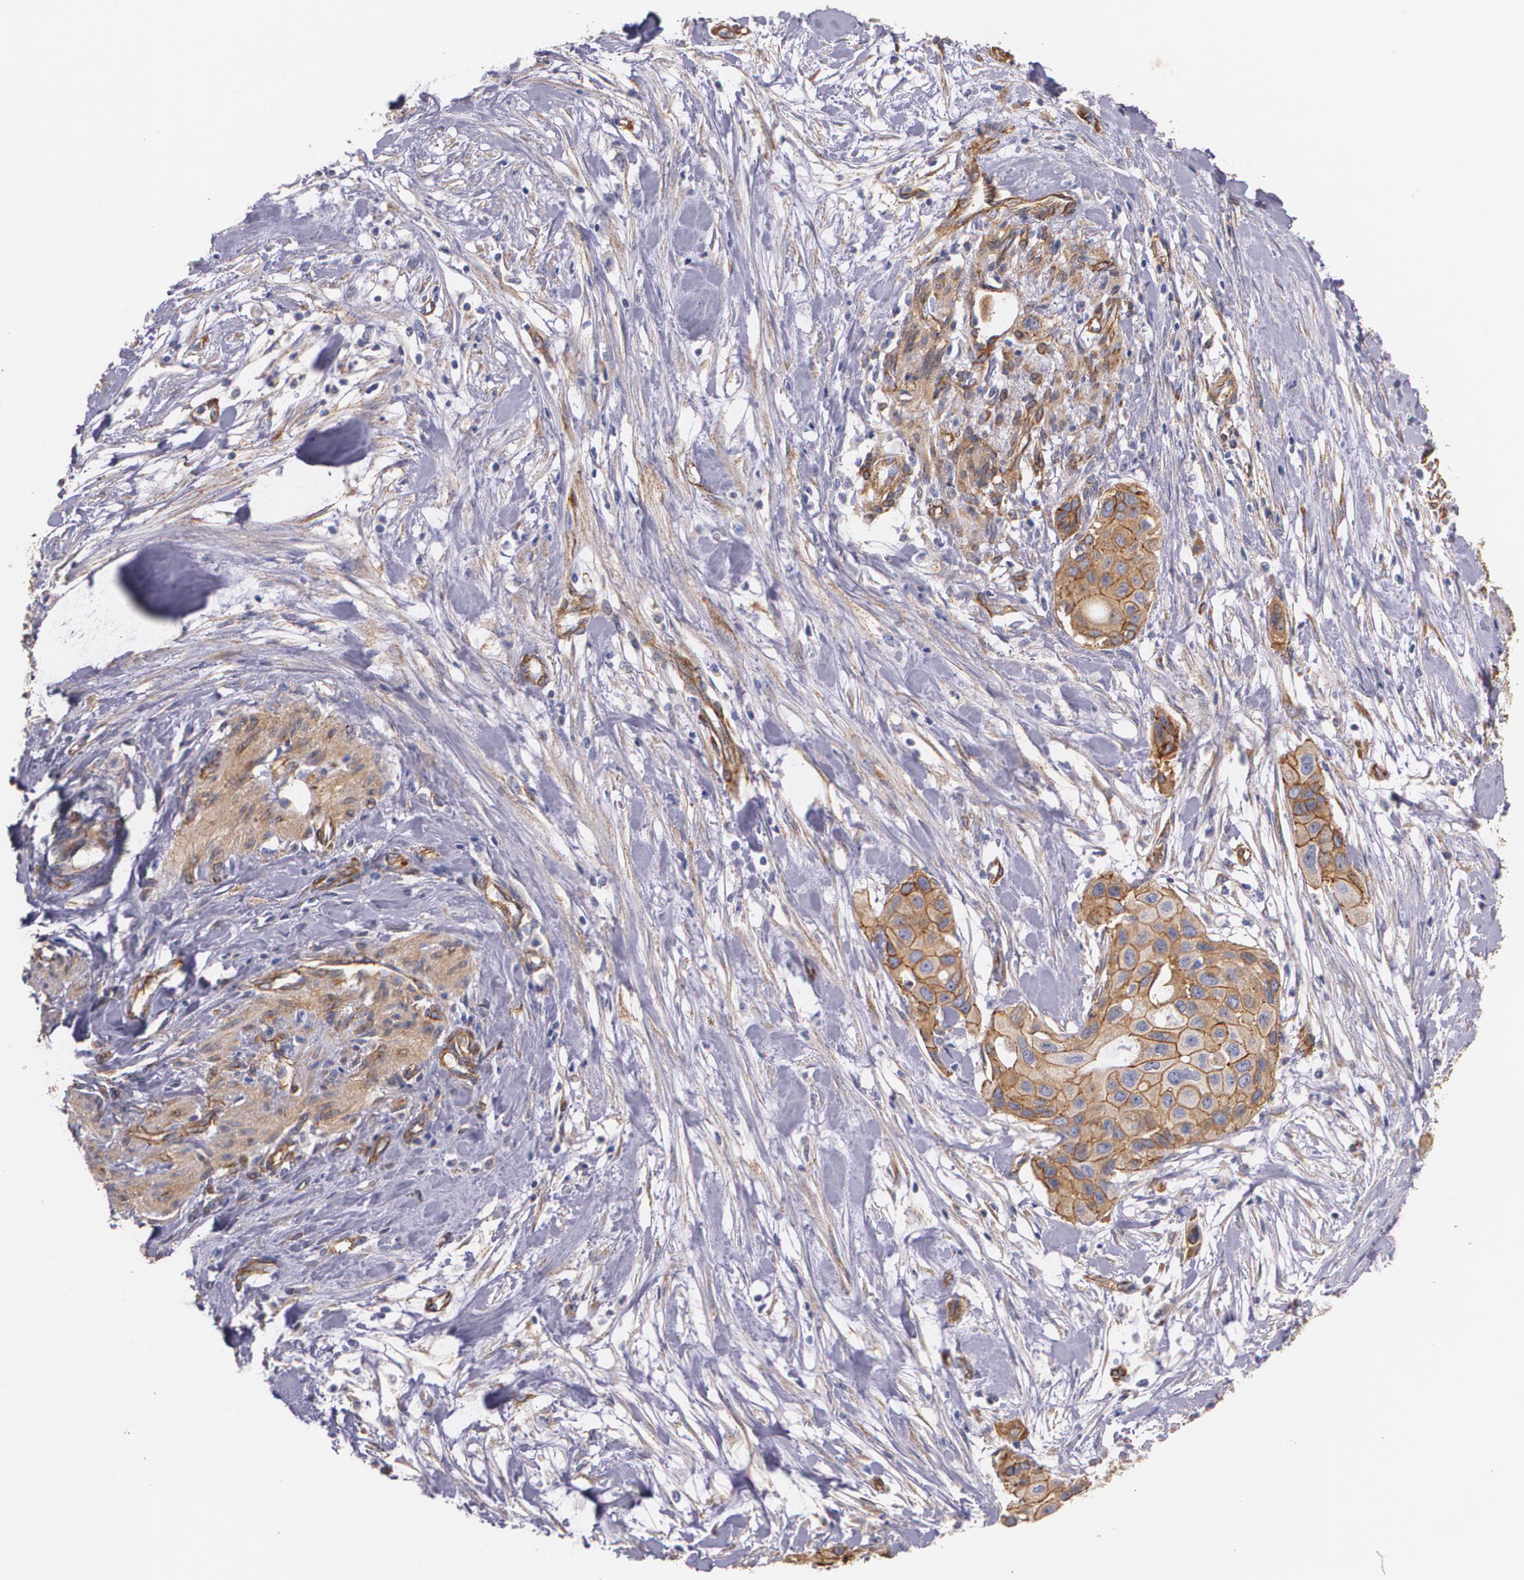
{"staining": {"intensity": "moderate", "quantity": ">75%", "location": "cytoplasmic/membranous"}, "tissue": "pancreatic cancer", "cell_type": "Tumor cells", "image_type": "cancer", "snomed": [{"axis": "morphology", "description": "Adenocarcinoma, NOS"}, {"axis": "topography", "description": "Pancreas"}], "caption": "Pancreatic cancer stained for a protein (brown) demonstrates moderate cytoplasmic/membranous positive staining in approximately >75% of tumor cells.", "gene": "TJP1", "patient": {"sex": "female", "age": 60}}